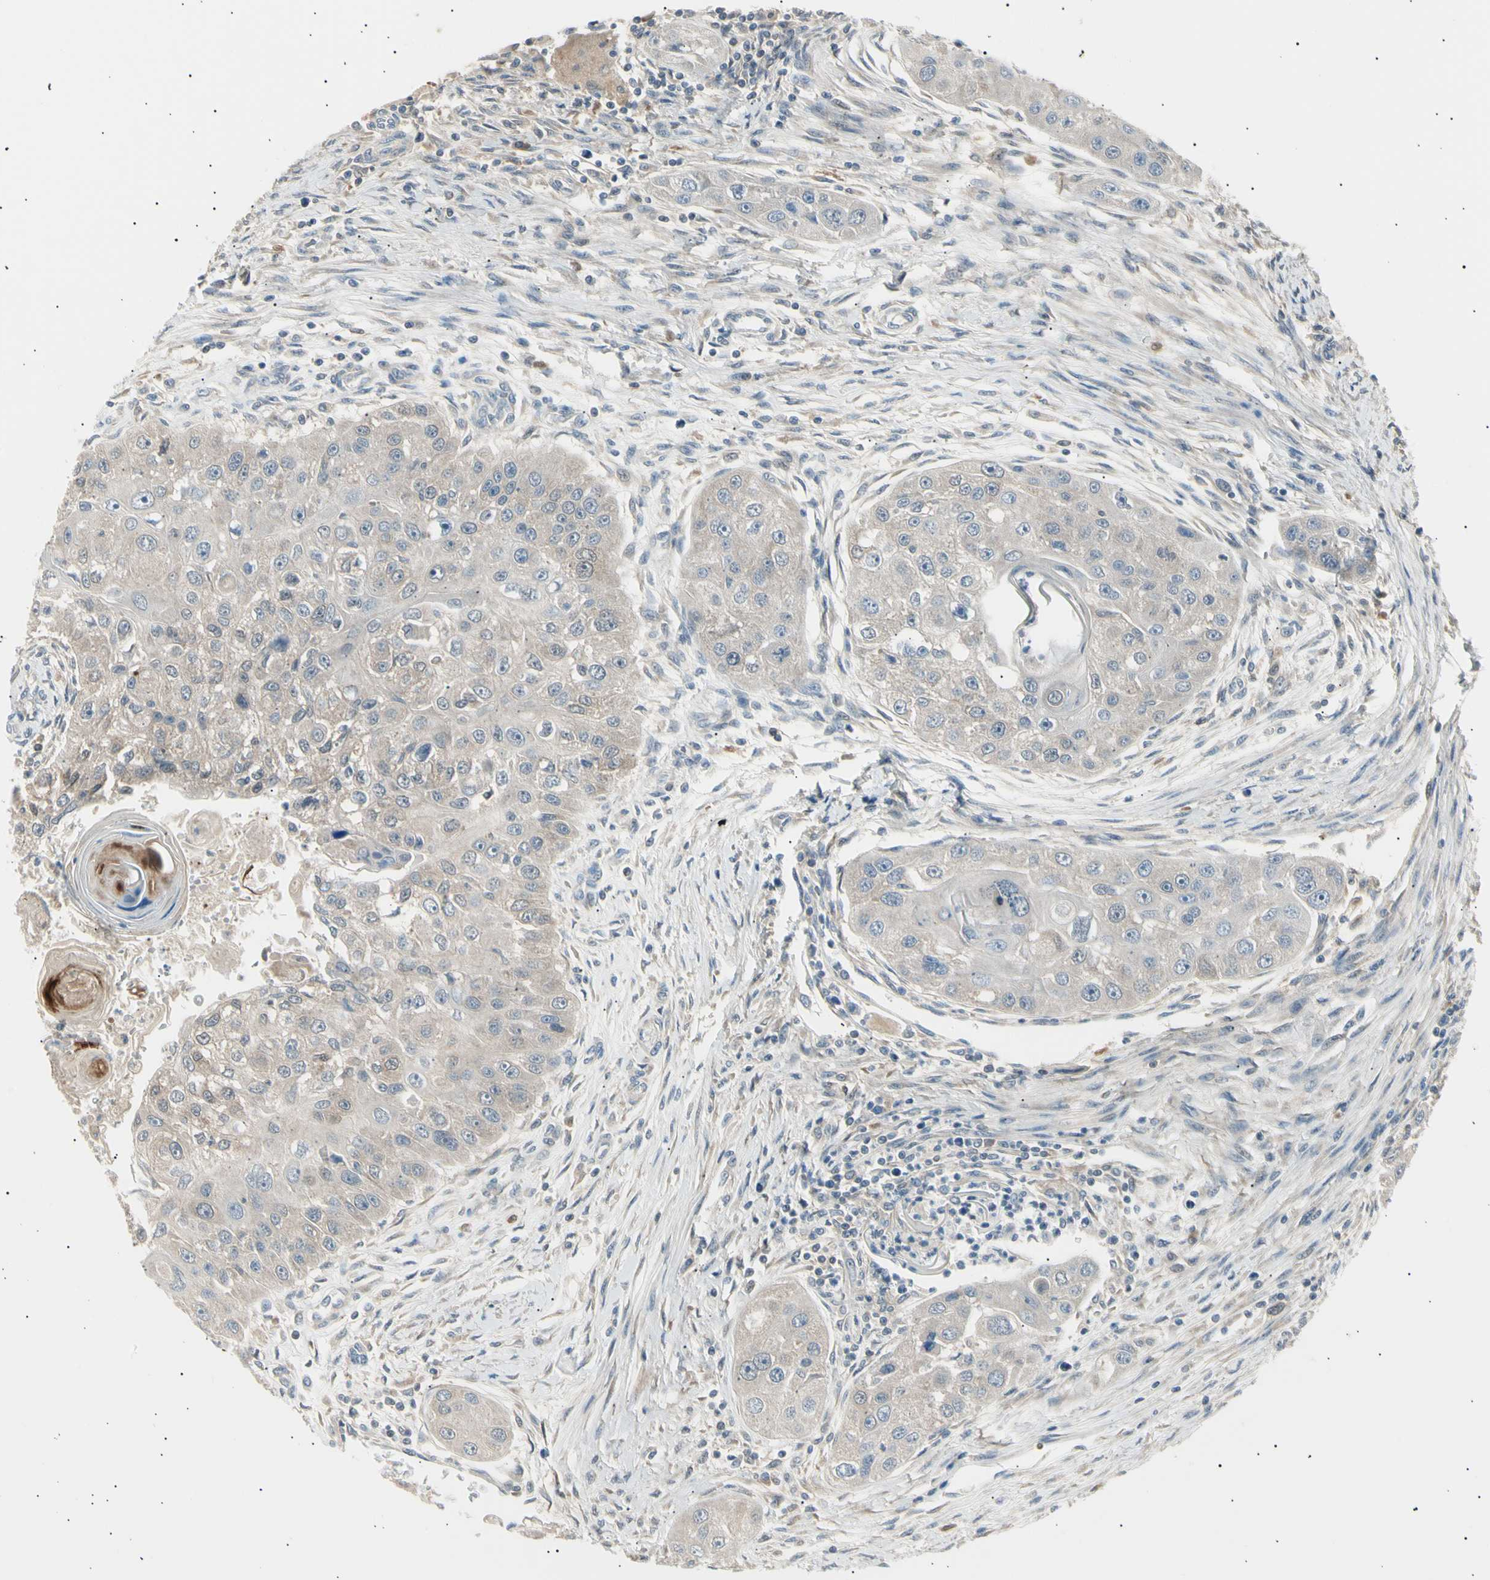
{"staining": {"intensity": "weak", "quantity": ">75%", "location": "cytoplasmic/membranous"}, "tissue": "head and neck cancer", "cell_type": "Tumor cells", "image_type": "cancer", "snomed": [{"axis": "morphology", "description": "Normal tissue, NOS"}, {"axis": "morphology", "description": "Squamous cell carcinoma, NOS"}, {"axis": "topography", "description": "Skeletal muscle"}, {"axis": "topography", "description": "Head-Neck"}], "caption": "This histopathology image shows head and neck cancer stained with IHC to label a protein in brown. The cytoplasmic/membranous of tumor cells show weak positivity for the protein. Nuclei are counter-stained blue.", "gene": "LHPP", "patient": {"sex": "male", "age": 51}}